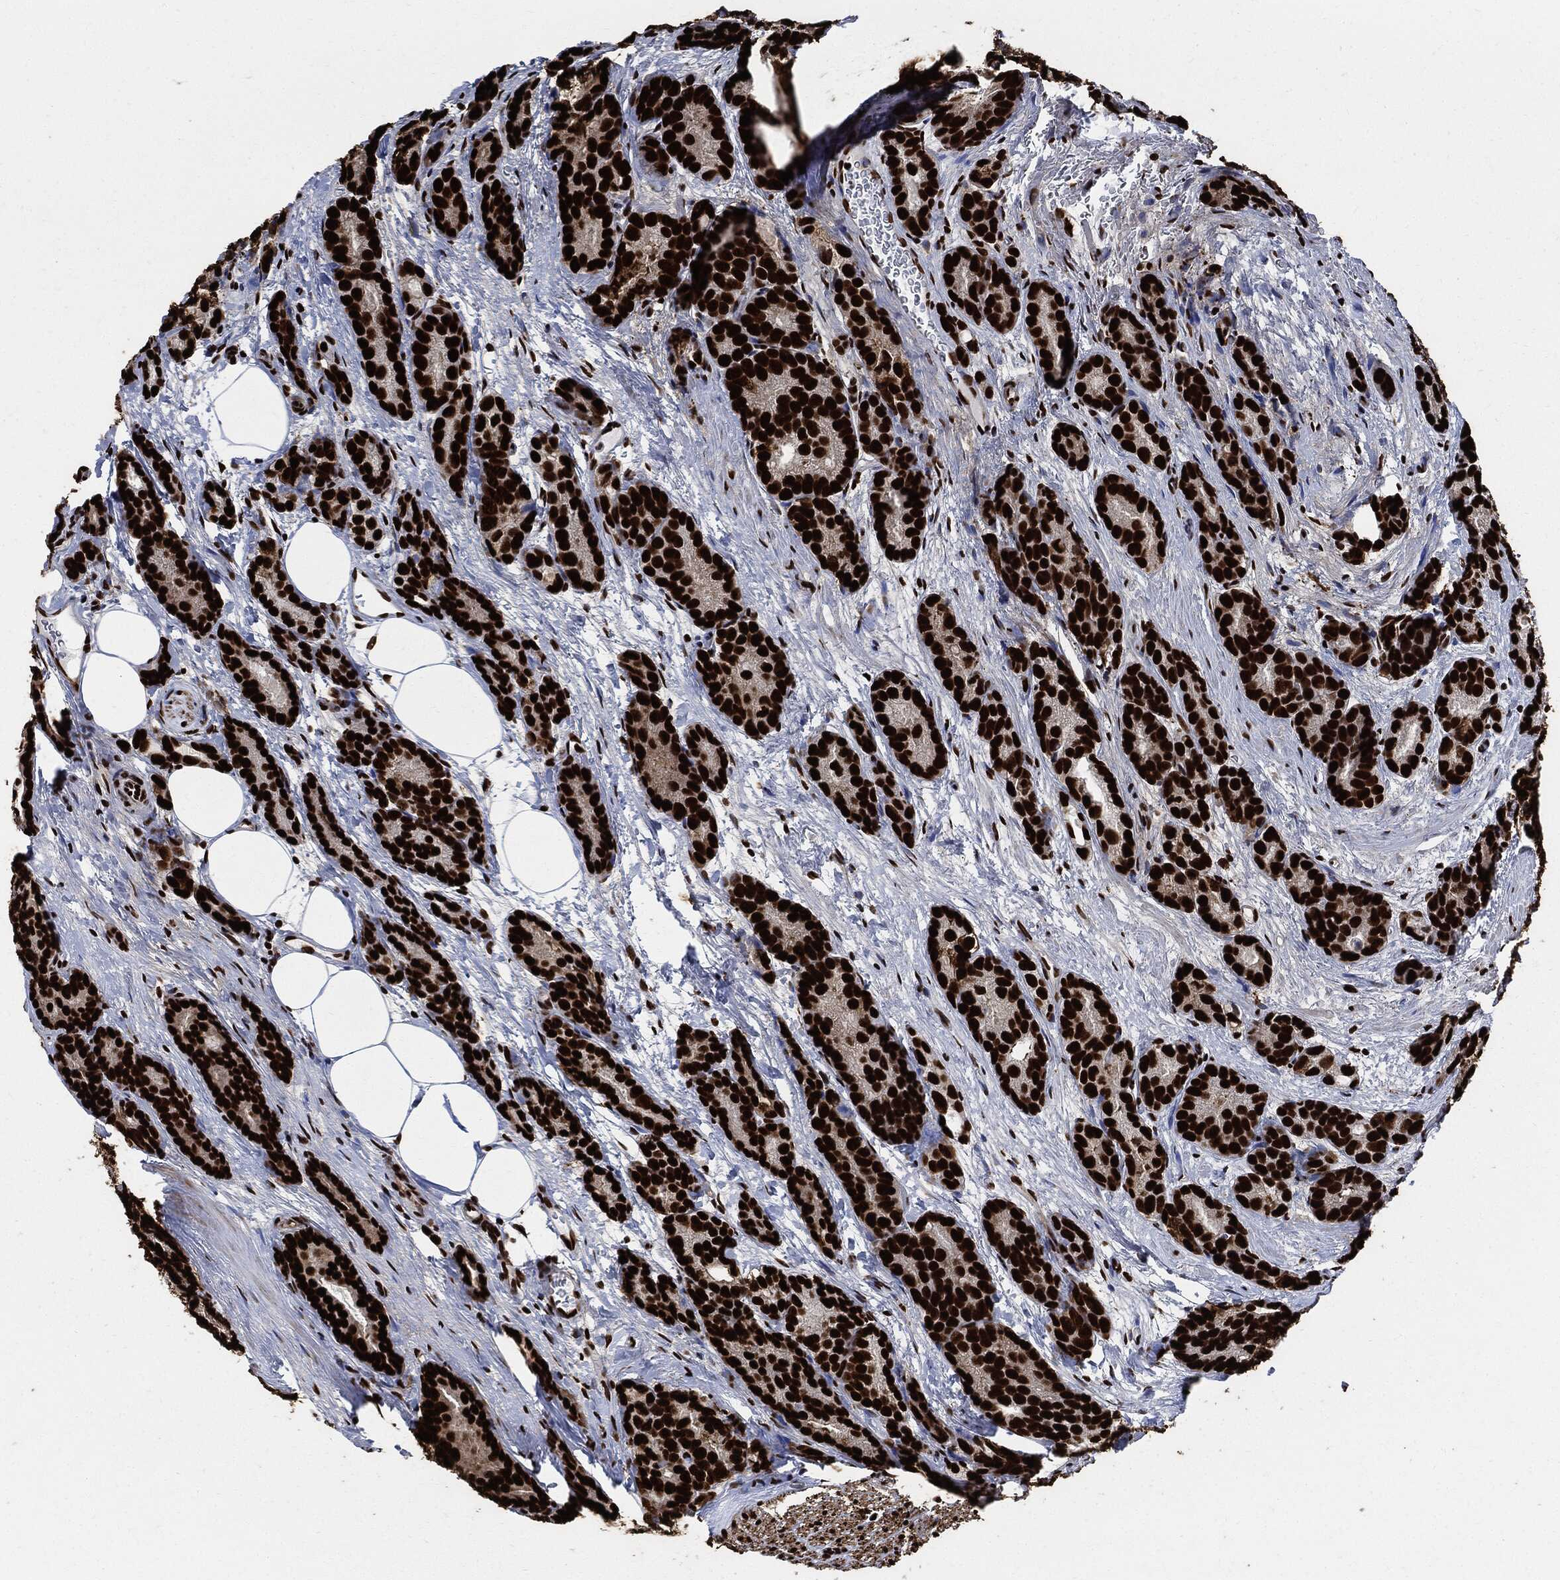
{"staining": {"intensity": "strong", "quantity": ">75%", "location": "nuclear"}, "tissue": "prostate cancer", "cell_type": "Tumor cells", "image_type": "cancer", "snomed": [{"axis": "morphology", "description": "Adenocarcinoma, NOS"}, {"axis": "topography", "description": "Prostate"}], "caption": "Immunohistochemistry (DAB (3,3'-diaminobenzidine)) staining of human prostate cancer (adenocarcinoma) shows strong nuclear protein expression in approximately >75% of tumor cells.", "gene": "RECQL", "patient": {"sex": "male", "age": 71}}